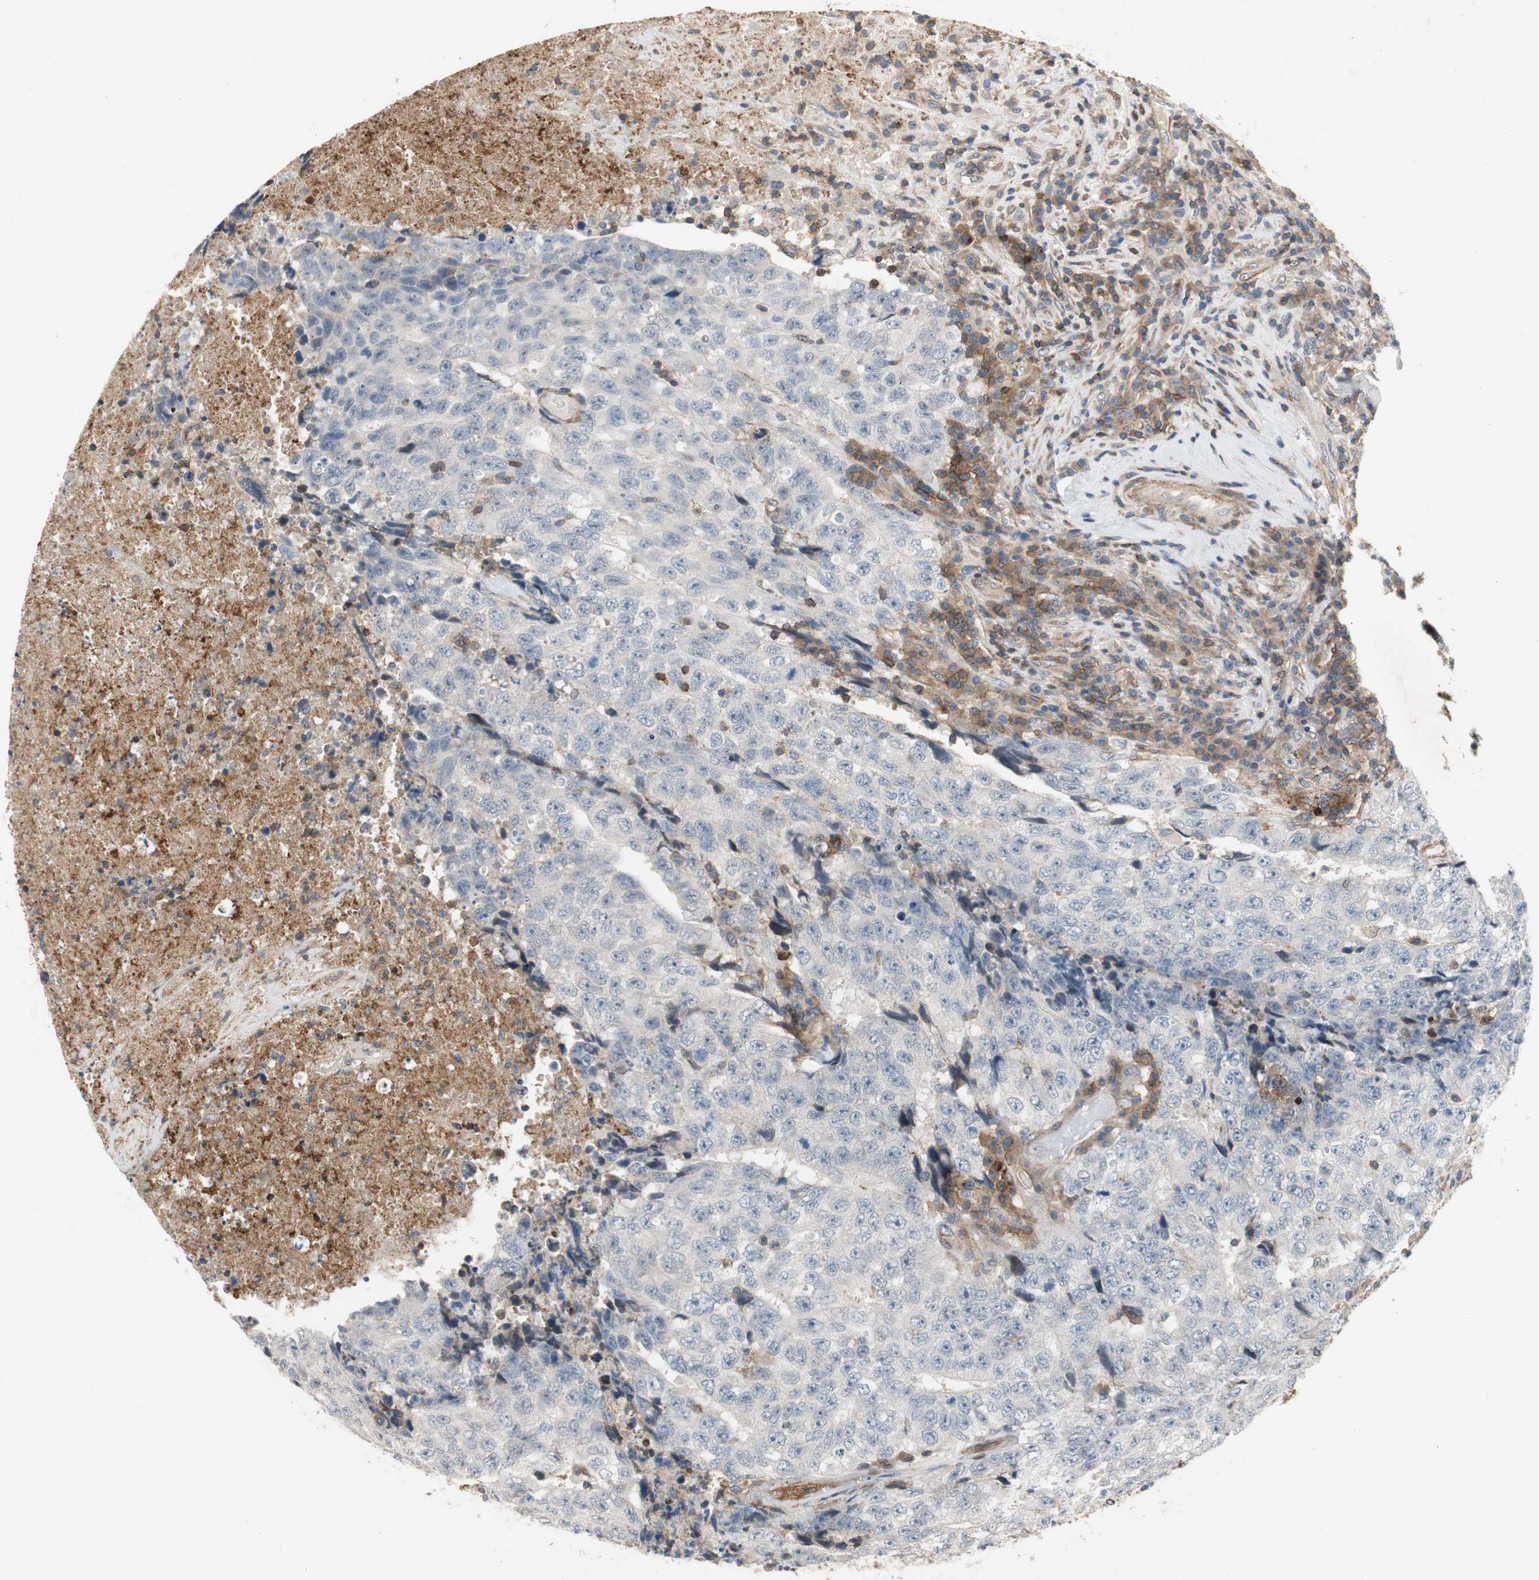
{"staining": {"intensity": "negative", "quantity": "none", "location": "none"}, "tissue": "testis cancer", "cell_type": "Tumor cells", "image_type": "cancer", "snomed": [{"axis": "morphology", "description": "Necrosis, NOS"}, {"axis": "morphology", "description": "Carcinoma, Embryonal, NOS"}, {"axis": "topography", "description": "Testis"}], "caption": "This photomicrograph is of testis cancer (embryonal carcinoma) stained with IHC to label a protein in brown with the nuclei are counter-stained blue. There is no positivity in tumor cells. The staining was performed using DAB to visualize the protein expression in brown, while the nuclei were stained in blue with hematoxylin (Magnification: 20x).", "gene": "GRHL1", "patient": {"sex": "male", "age": 19}}